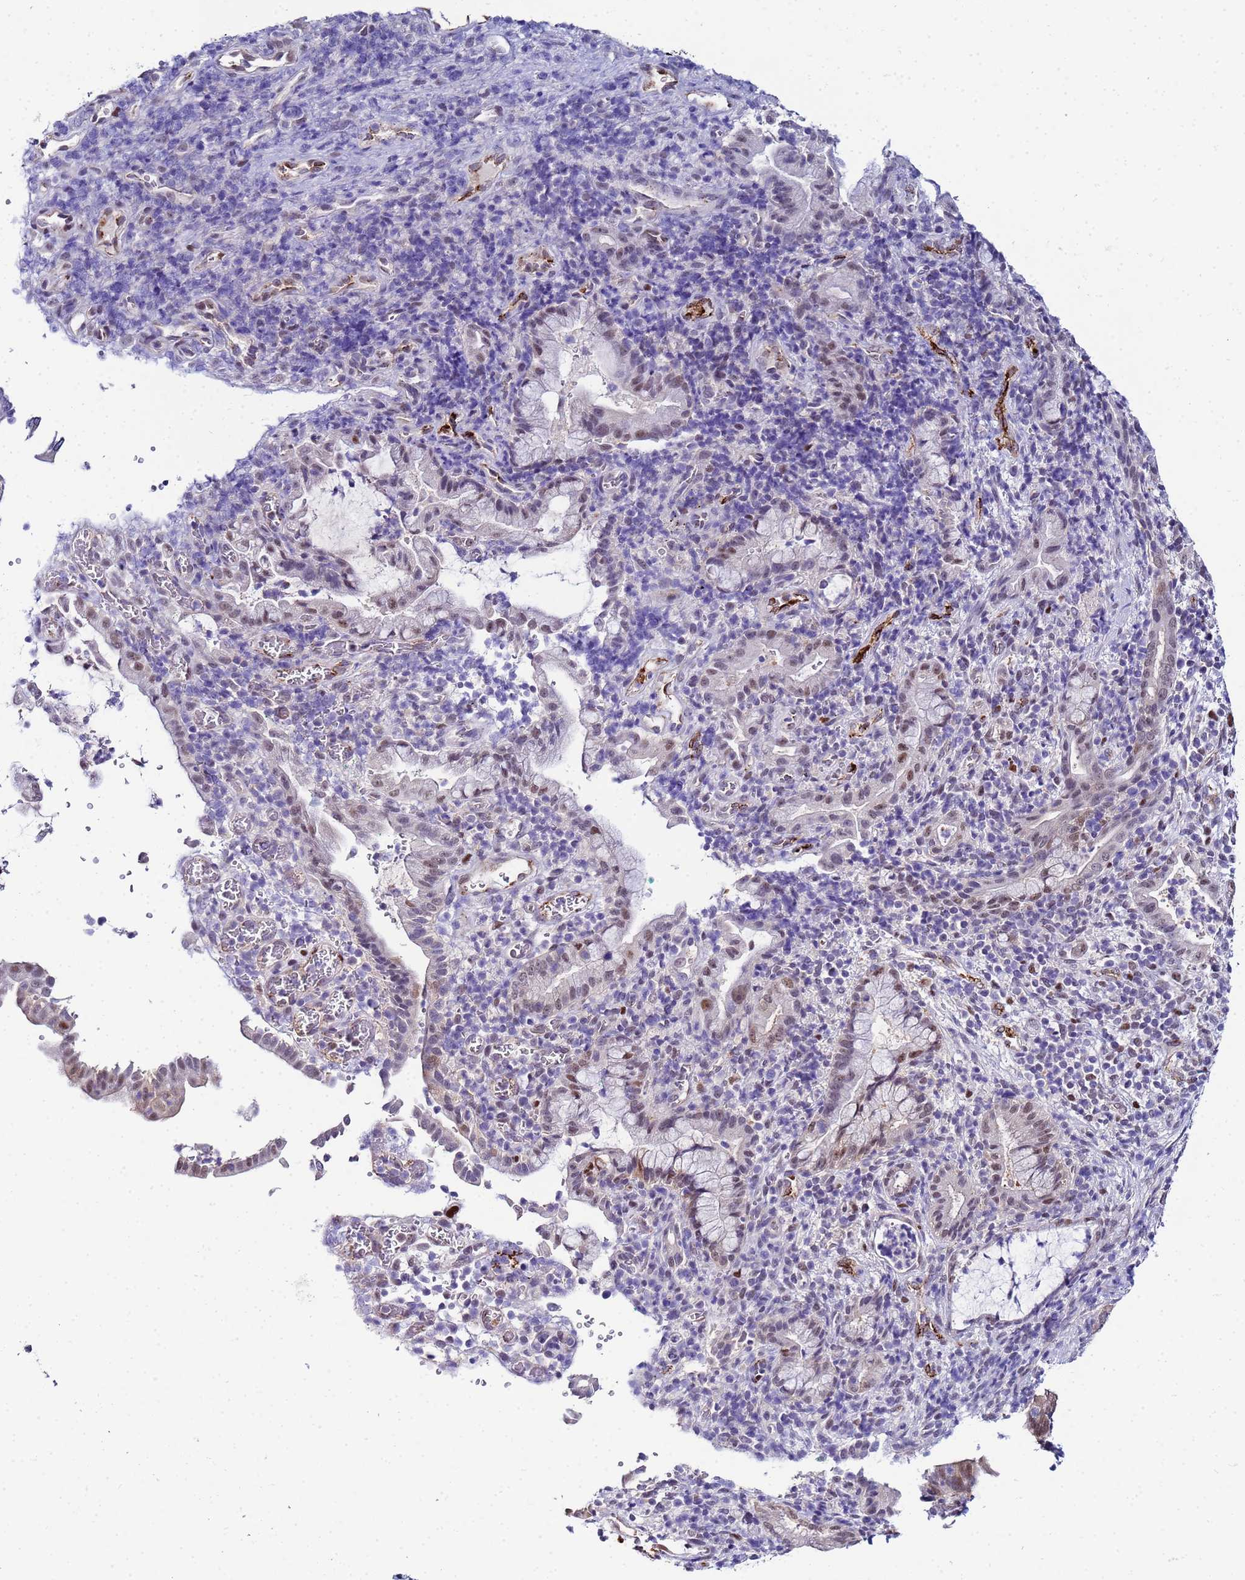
{"staining": {"intensity": "weak", "quantity": "<25%", "location": "nuclear"}, "tissue": "pancreatic cancer", "cell_type": "Tumor cells", "image_type": "cancer", "snomed": [{"axis": "morphology", "description": "Normal tissue, NOS"}, {"axis": "morphology", "description": "Adenocarcinoma, NOS"}, {"axis": "topography", "description": "Pancreas"}], "caption": "Tumor cells are negative for protein expression in human pancreatic cancer. (Stains: DAB (3,3'-diaminobenzidine) immunohistochemistry with hematoxylin counter stain, Microscopy: brightfield microscopy at high magnification).", "gene": "SLC25A37", "patient": {"sex": "female", "age": 55}}